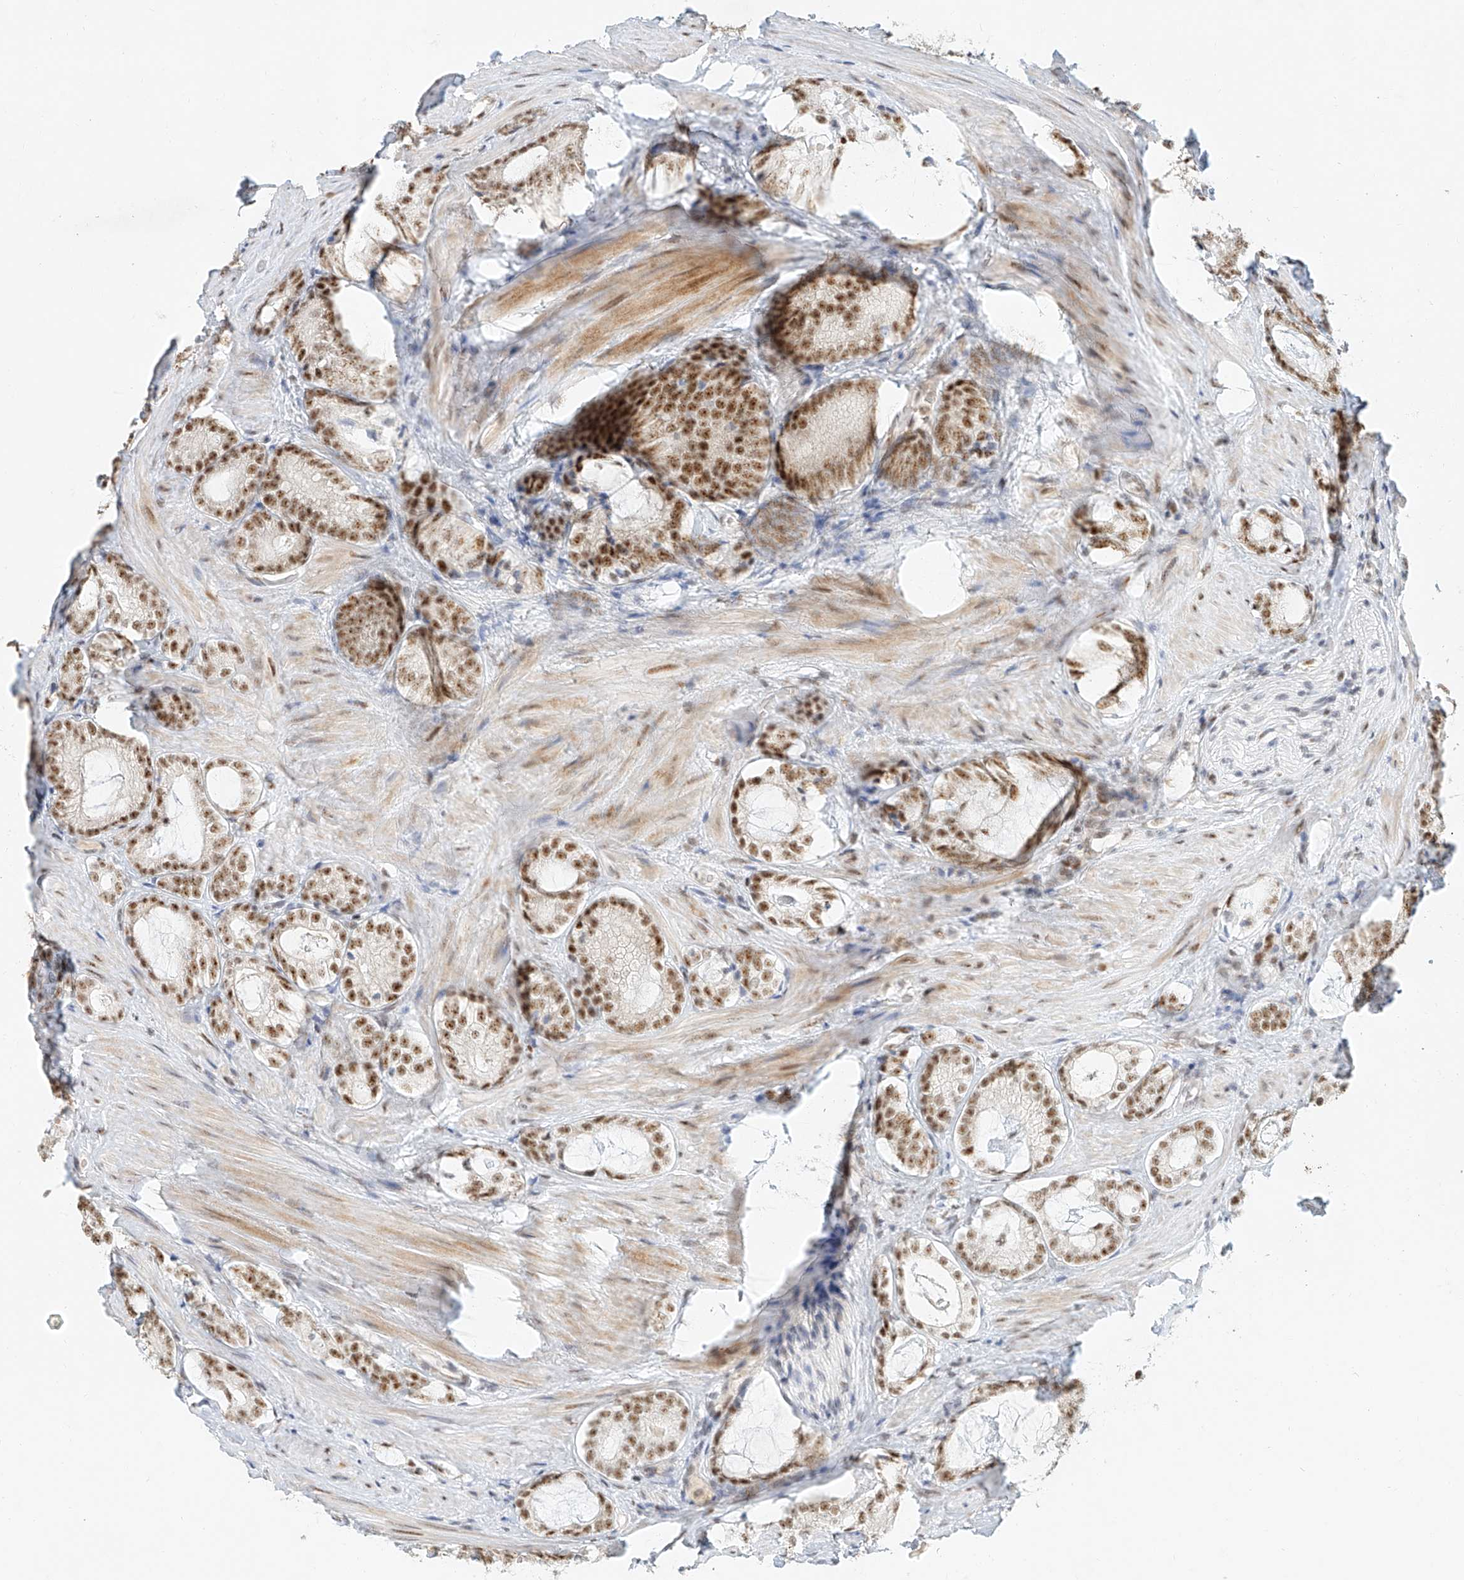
{"staining": {"intensity": "moderate", "quantity": ">75%", "location": "nuclear"}, "tissue": "prostate cancer", "cell_type": "Tumor cells", "image_type": "cancer", "snomed": [{"axis": "morphology", "description": "Adenocarcinoma, High grade"}, {"axis": "topography", "description": "Prostate"}], "caption": "Protein analysis of prostate cancer (high-grade adenocarcinoma) tissue demonstrates moderate nuclear staining in about >75% of tumor cells.", "gene": "CXorf58", "patient": {"sex": "male", "age": 63}}